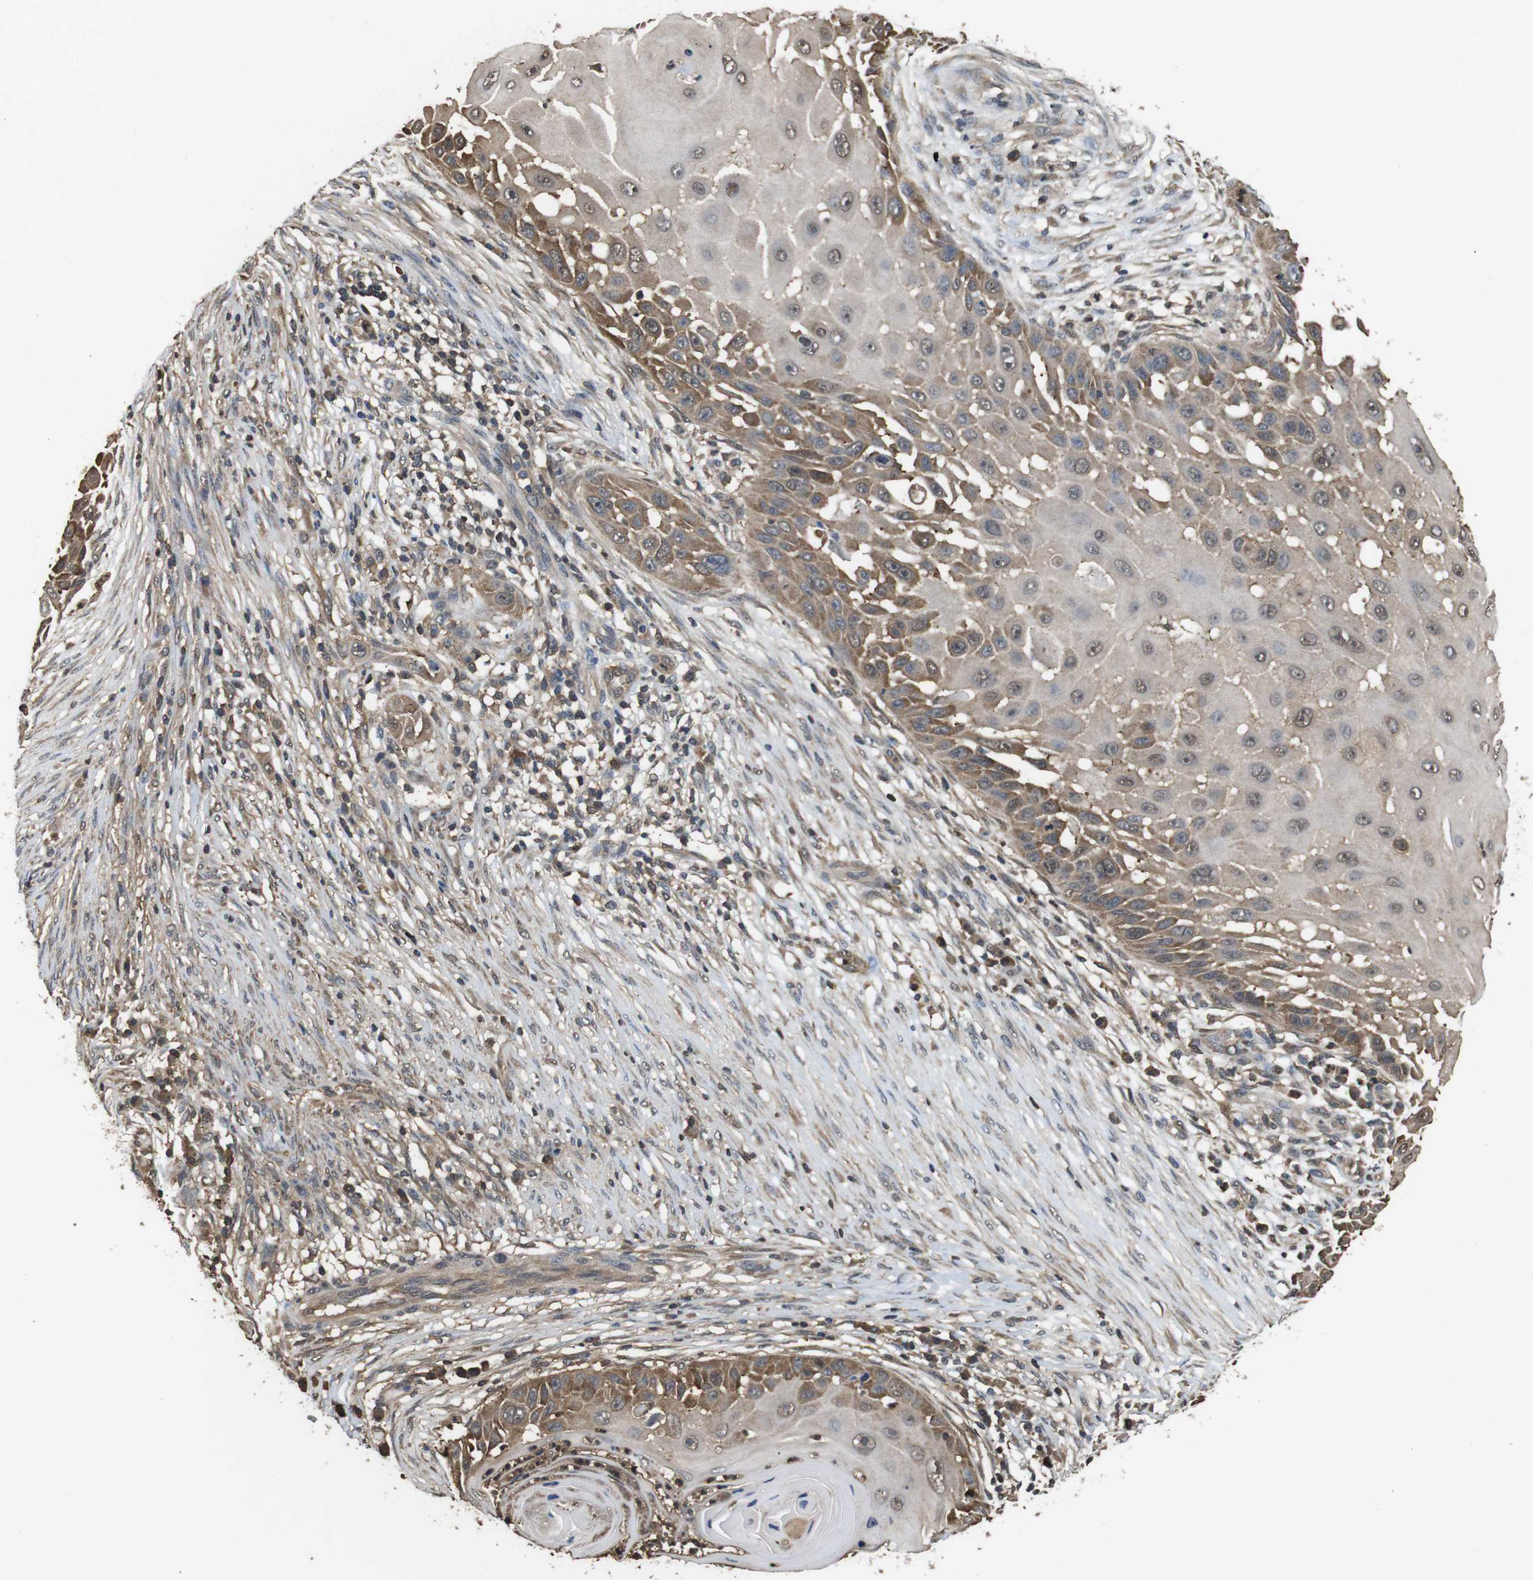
{"staining": {"intensity": "moderate", "quantity": ">75%", "location": "cytoplasmic/membranous,nuclear"}, "tissue": "skin cancer", "cell_type": "Tumor cells", "image_type": "cancer", "snomed": [{"axis": "morphology", "description": "Squamous cell carcinoma, NOS"}, {"axis": "topography", "description": "Skin"}], "caption": "This image shows skin squamous cell carcinoma stained with immunohistochemistry (IHC) to label a protein in brown. The cytoplasmic/membranous and nuclear of tumor cells show moderate positivity for the protein. Nuclei are counter-stained blue.", "gene": "LDHA", "patient": {"sex": "female", "age": 44}}